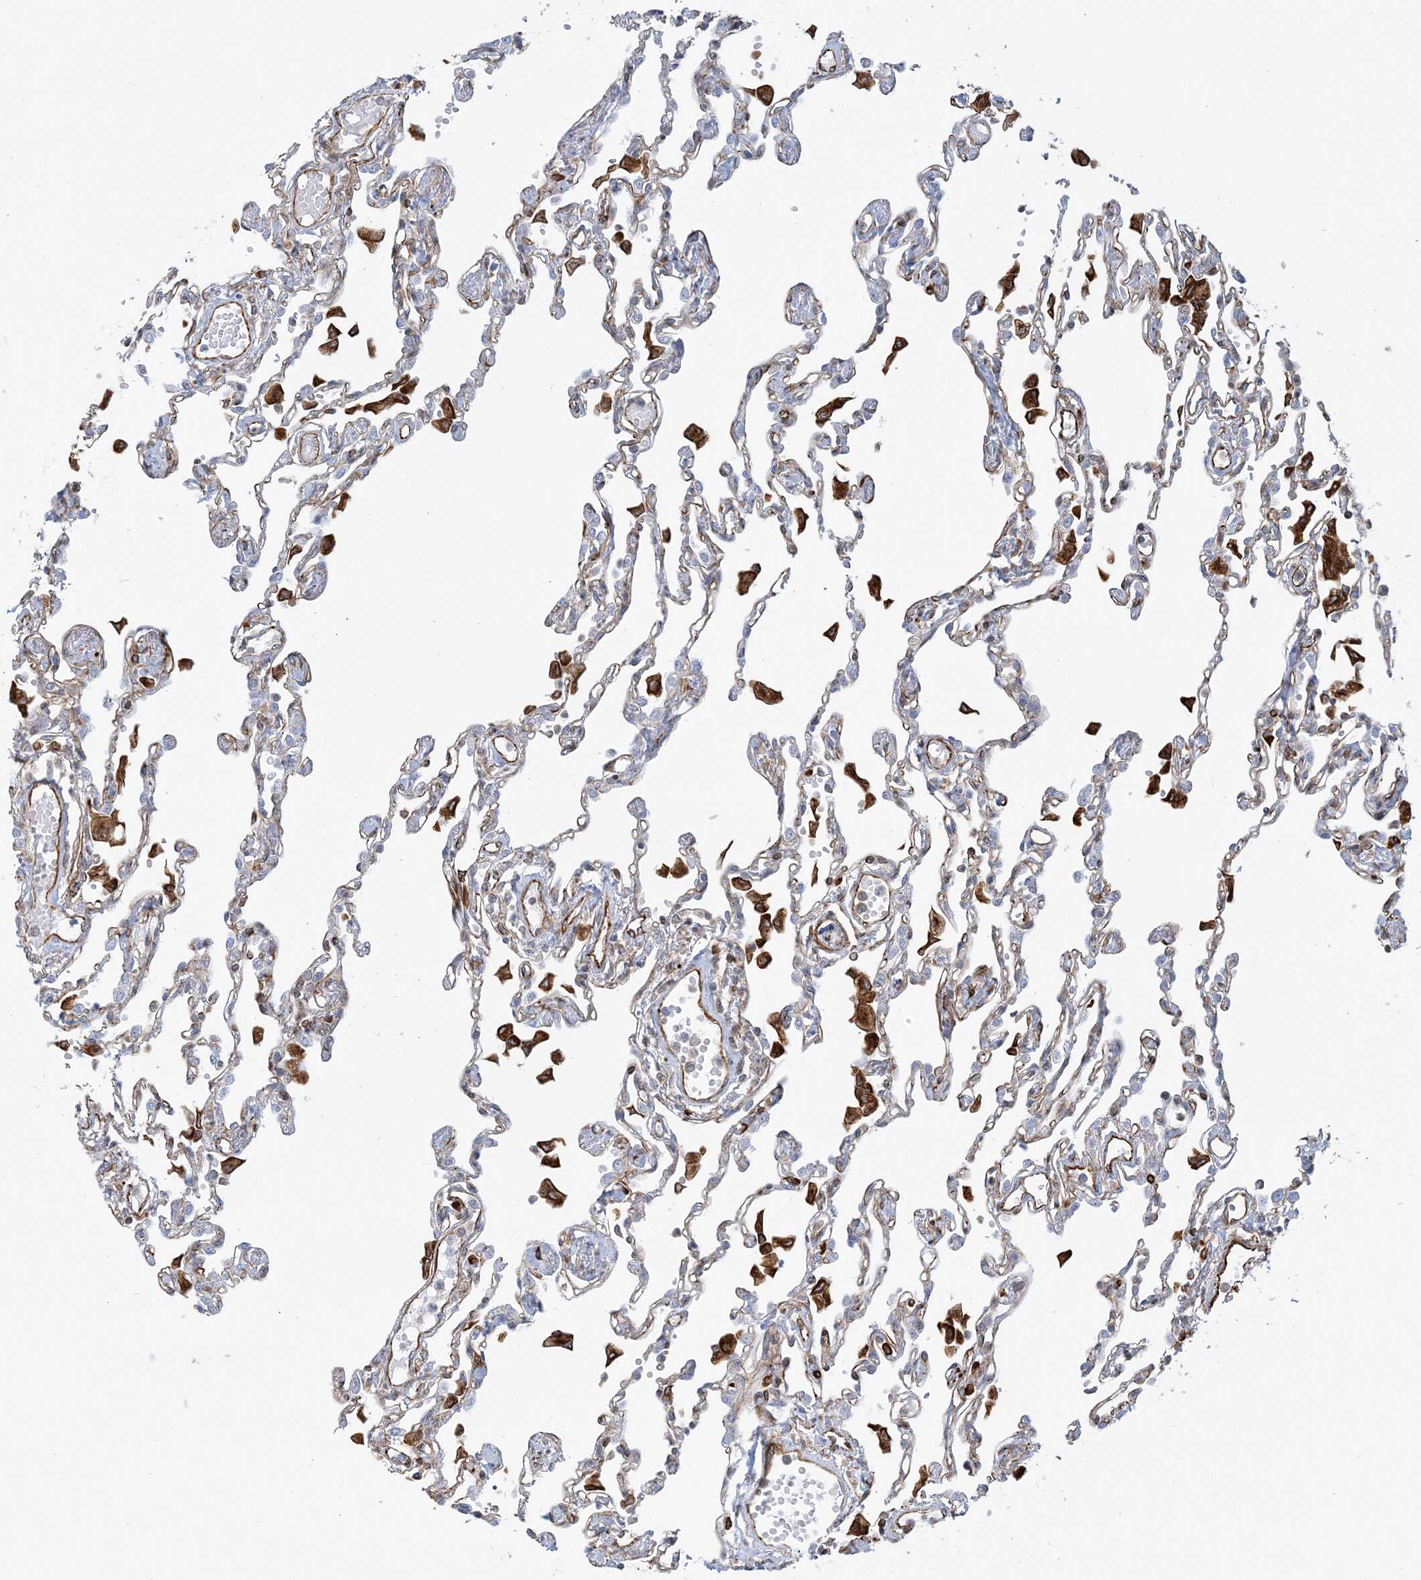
{"staining": {"intensity": "negative", "quantity": "none", "location": "none"}, "tissue": "lung", "cell_type": "Alveolar cells", "image_type": "normal", "snomed": [{"axis": "morphology", "description": "Normal tissue, NOS"}, {"axis": "topography", "description": "Bronchus"}, {"axis": "topography", "description": "Lung"}], "caption": "The image demonstrates no staining of alveolar cells in unremarkable lung.", "gene": "SCLT1", "patient": {"sex": "female", "age": 49}}